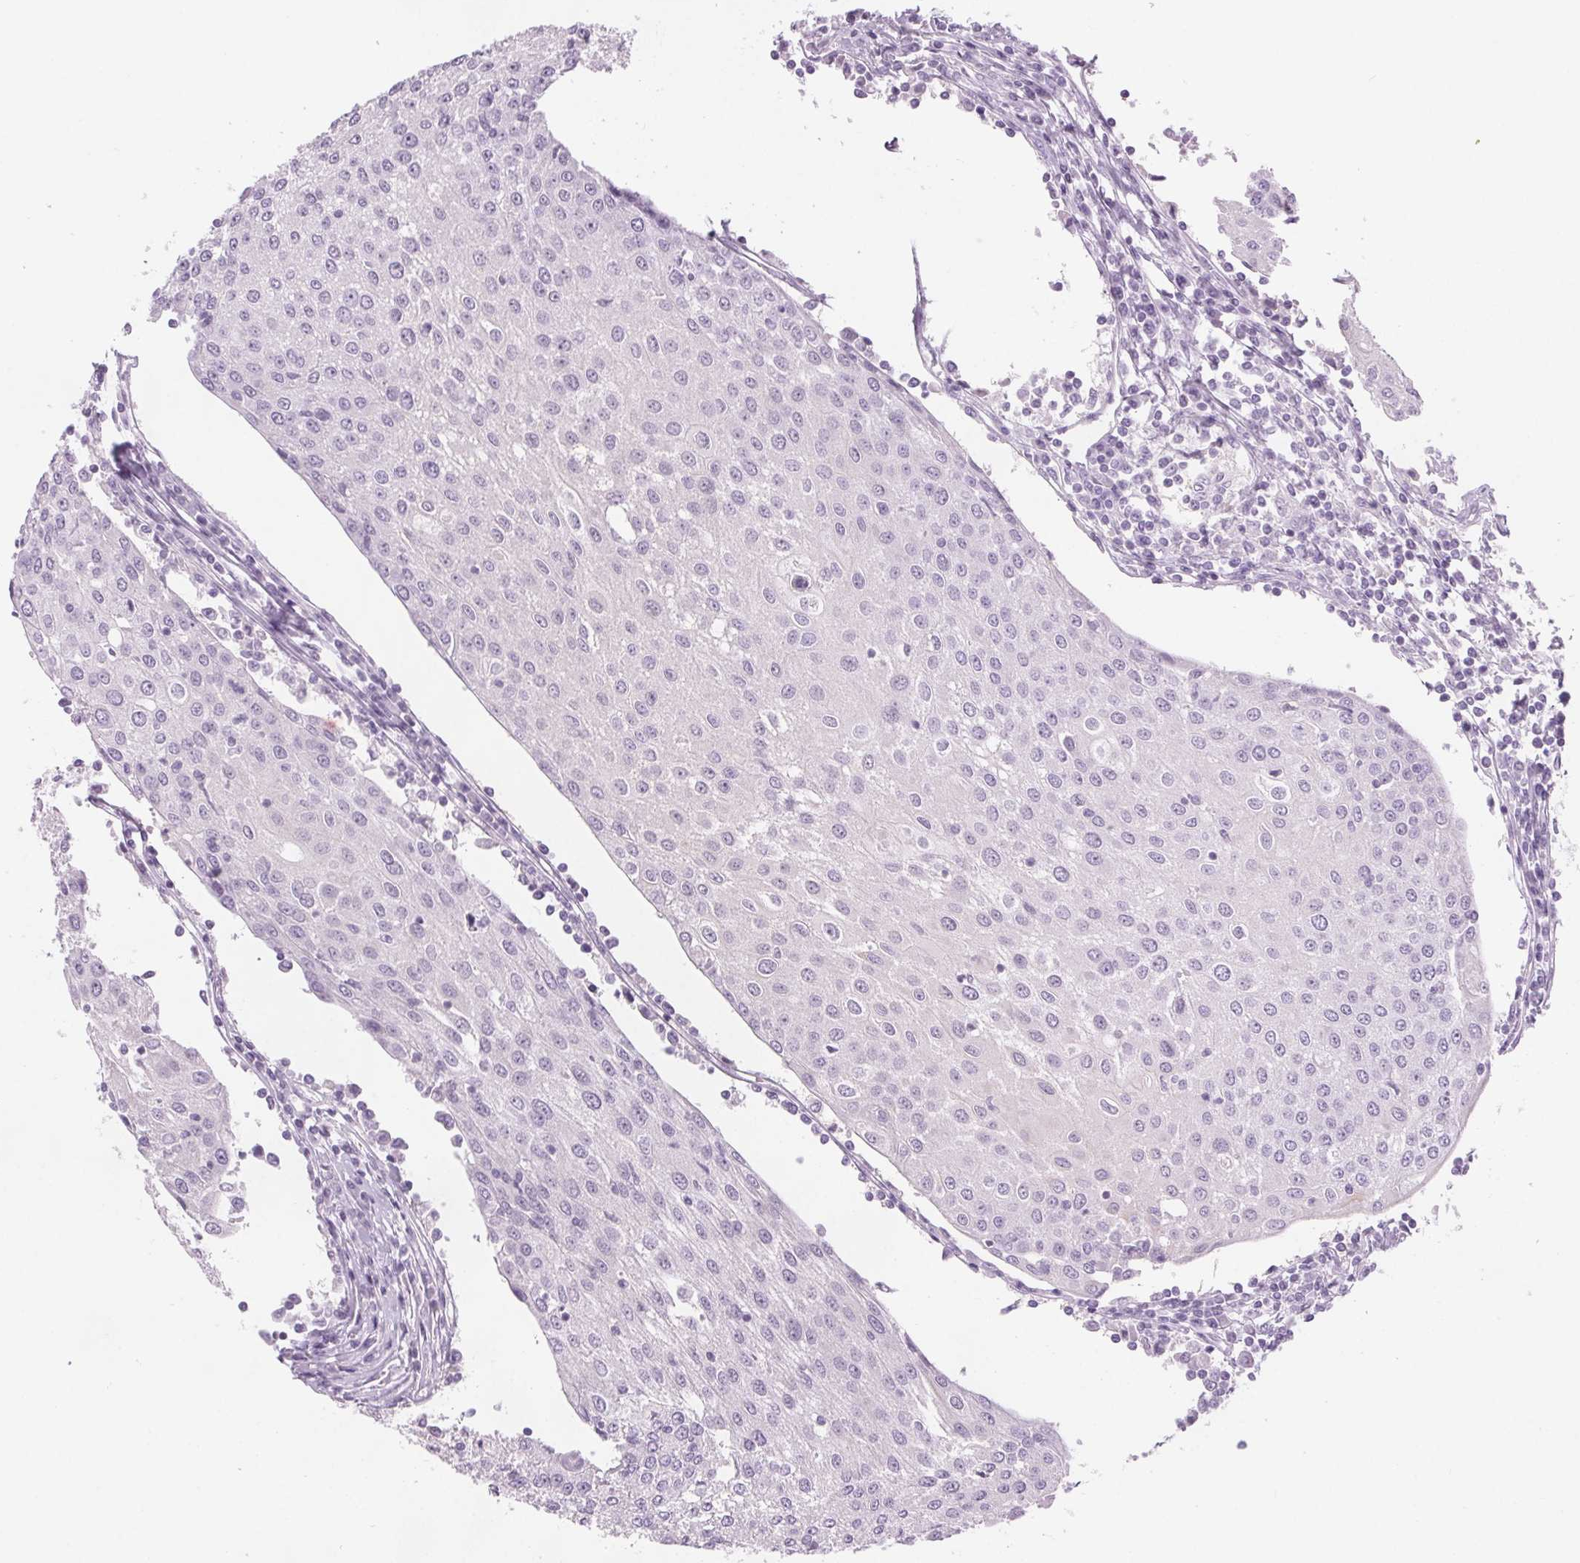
{"staining": {"intensity": "negative", "quantity": "none", "location": "none"}, "tissue": "urothelial cancer", "cell_type": "Tumor cells", "image_type": "cancer", "snomed": [{"axis": "morphology", "description": "Urothelial carcinoma, High grade"}, {"axis": "topography", "description": "Urinary bladder"}], "caption": "An immunohistochemistry (IHC) image of urothelial cancer is shown. There is no staining in tumor cells of urothelial cancer.", "gene": "SLC6A19", "patient": {"sex": "female", "age": 85}}